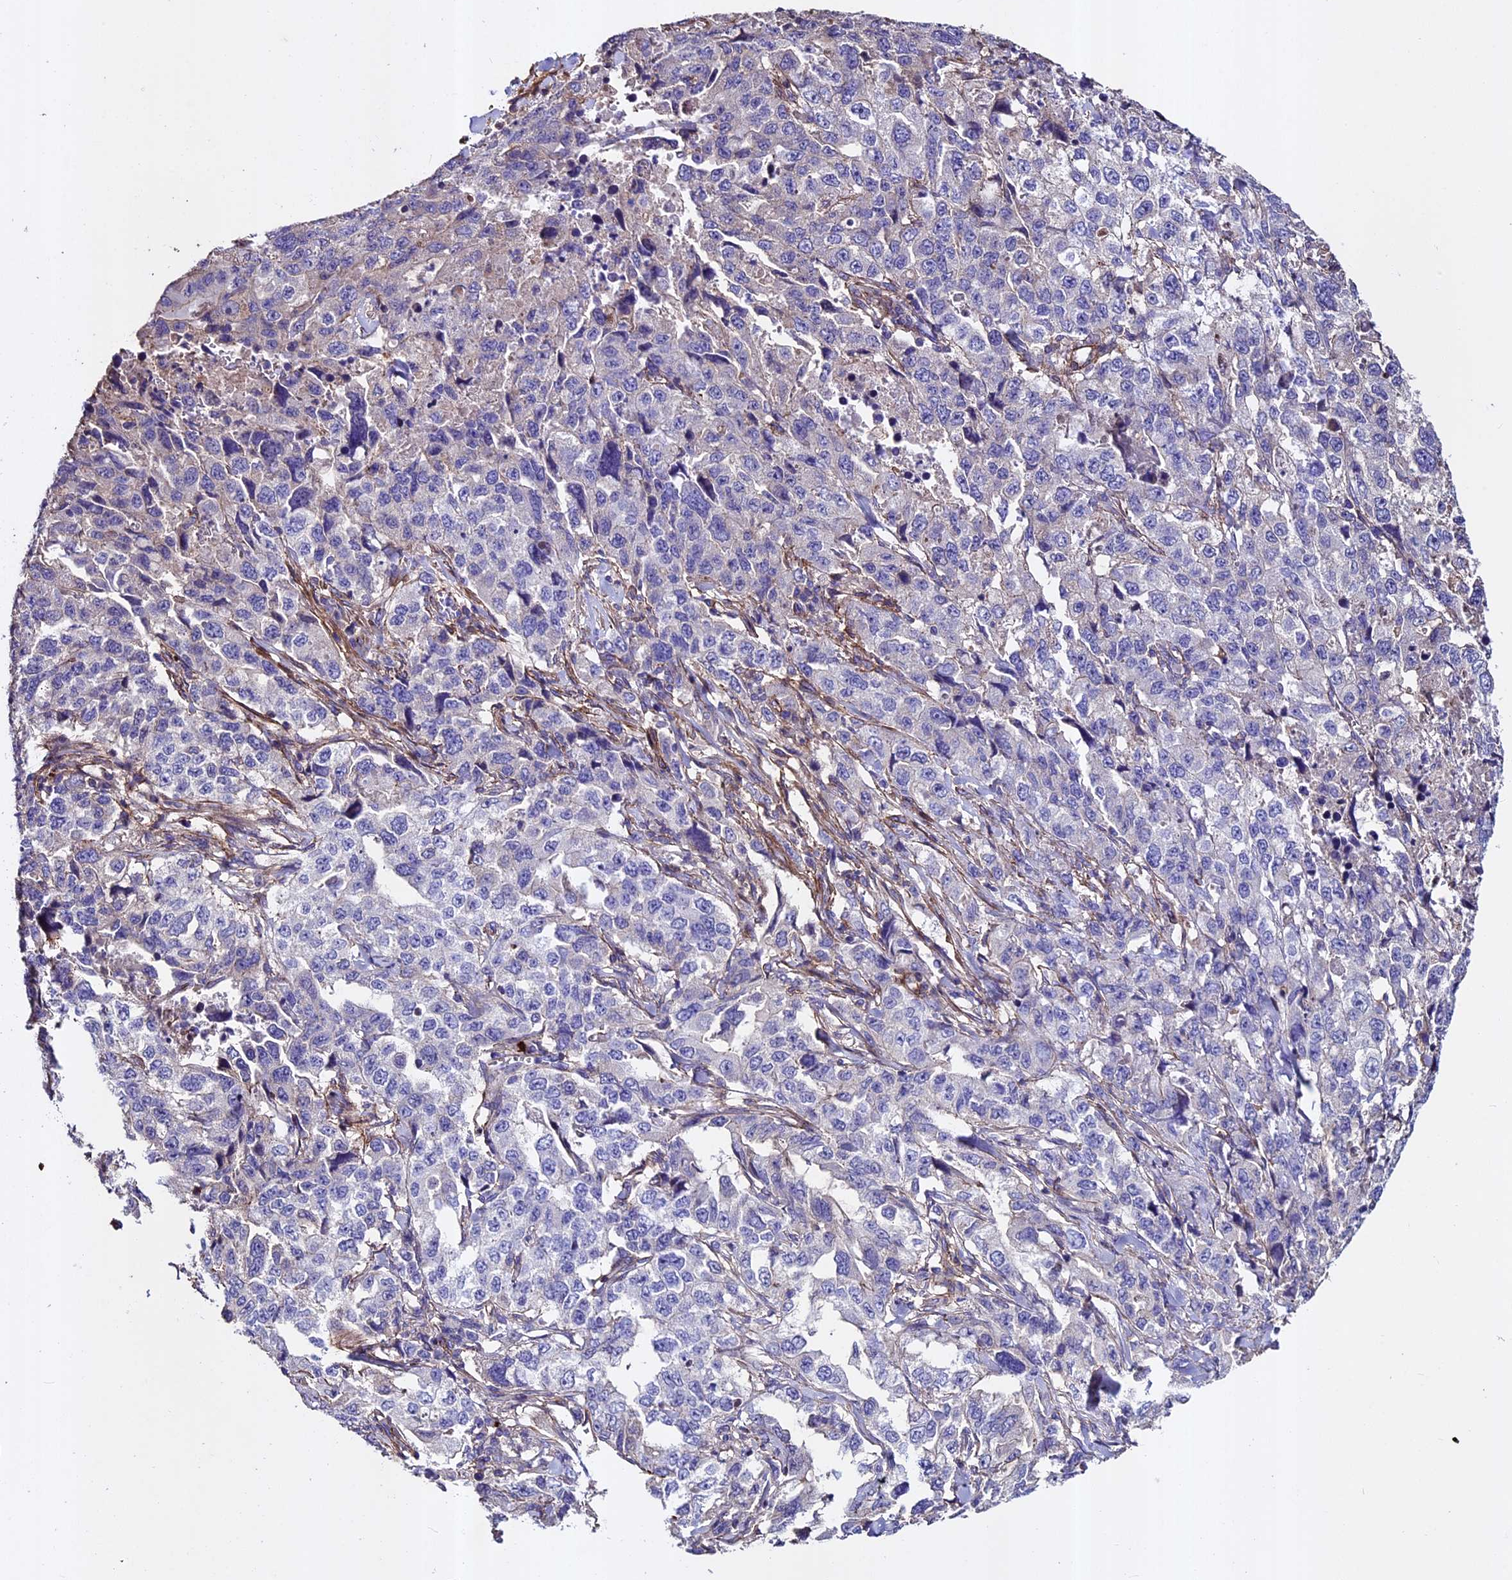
{"staining": {"intensity": "negative", "quantity": "none", "location": "none"}, "tissue": "lung cancer", "cell_type": "Tumor cells", "image_type": "cancer", "snomed": [{"axis": "morphology", "description": "Adenocarcinoma, NOS"}, {"axis": "topography", "description": "Lung"}], "caption": "DAB (3,3'-diaminobenzidine) immunohistochemical staining of human adenocarcinoma (lung) displays no significant positivity in tumor cells.", "gene": "EVA1B", "patient": {"sex": "female", "age": 51}}